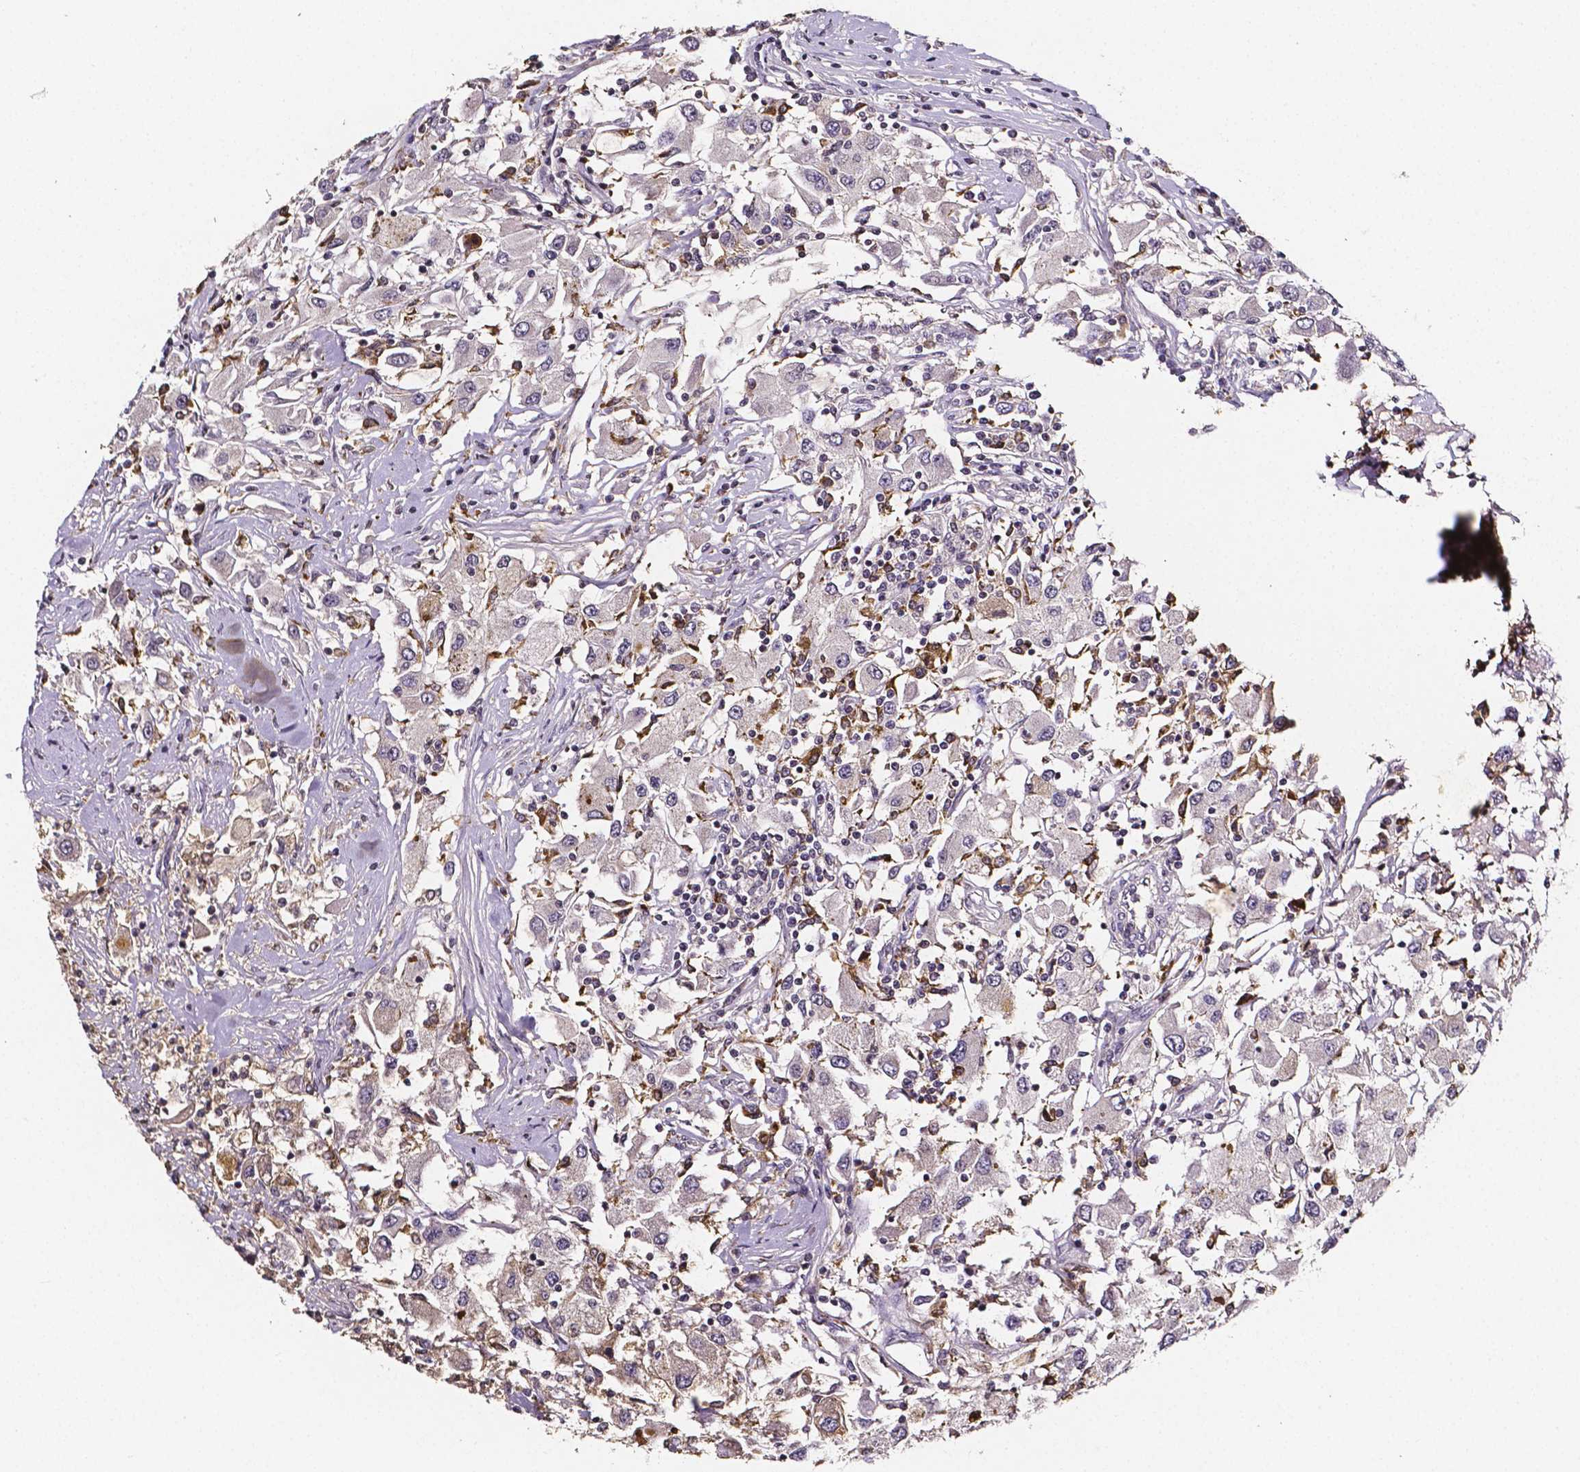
{"staining": {"intensity": "negative", "quantity": "none", "location": "none"}, "tissue": "renal cancer", "cell_type": "Tumor cells", "image_type": "cancer", "snomed": [{"axis": "morphology", "description": "Adenocarcinoma, NOS"}, {"axis": "topography", "description": "Kidney"}], "caption": "Tumor cells show no significant protein positivity in renal adenocarcinoma.", "gene": "NRGN", "patient": {"sex": "female", "age": 67}}